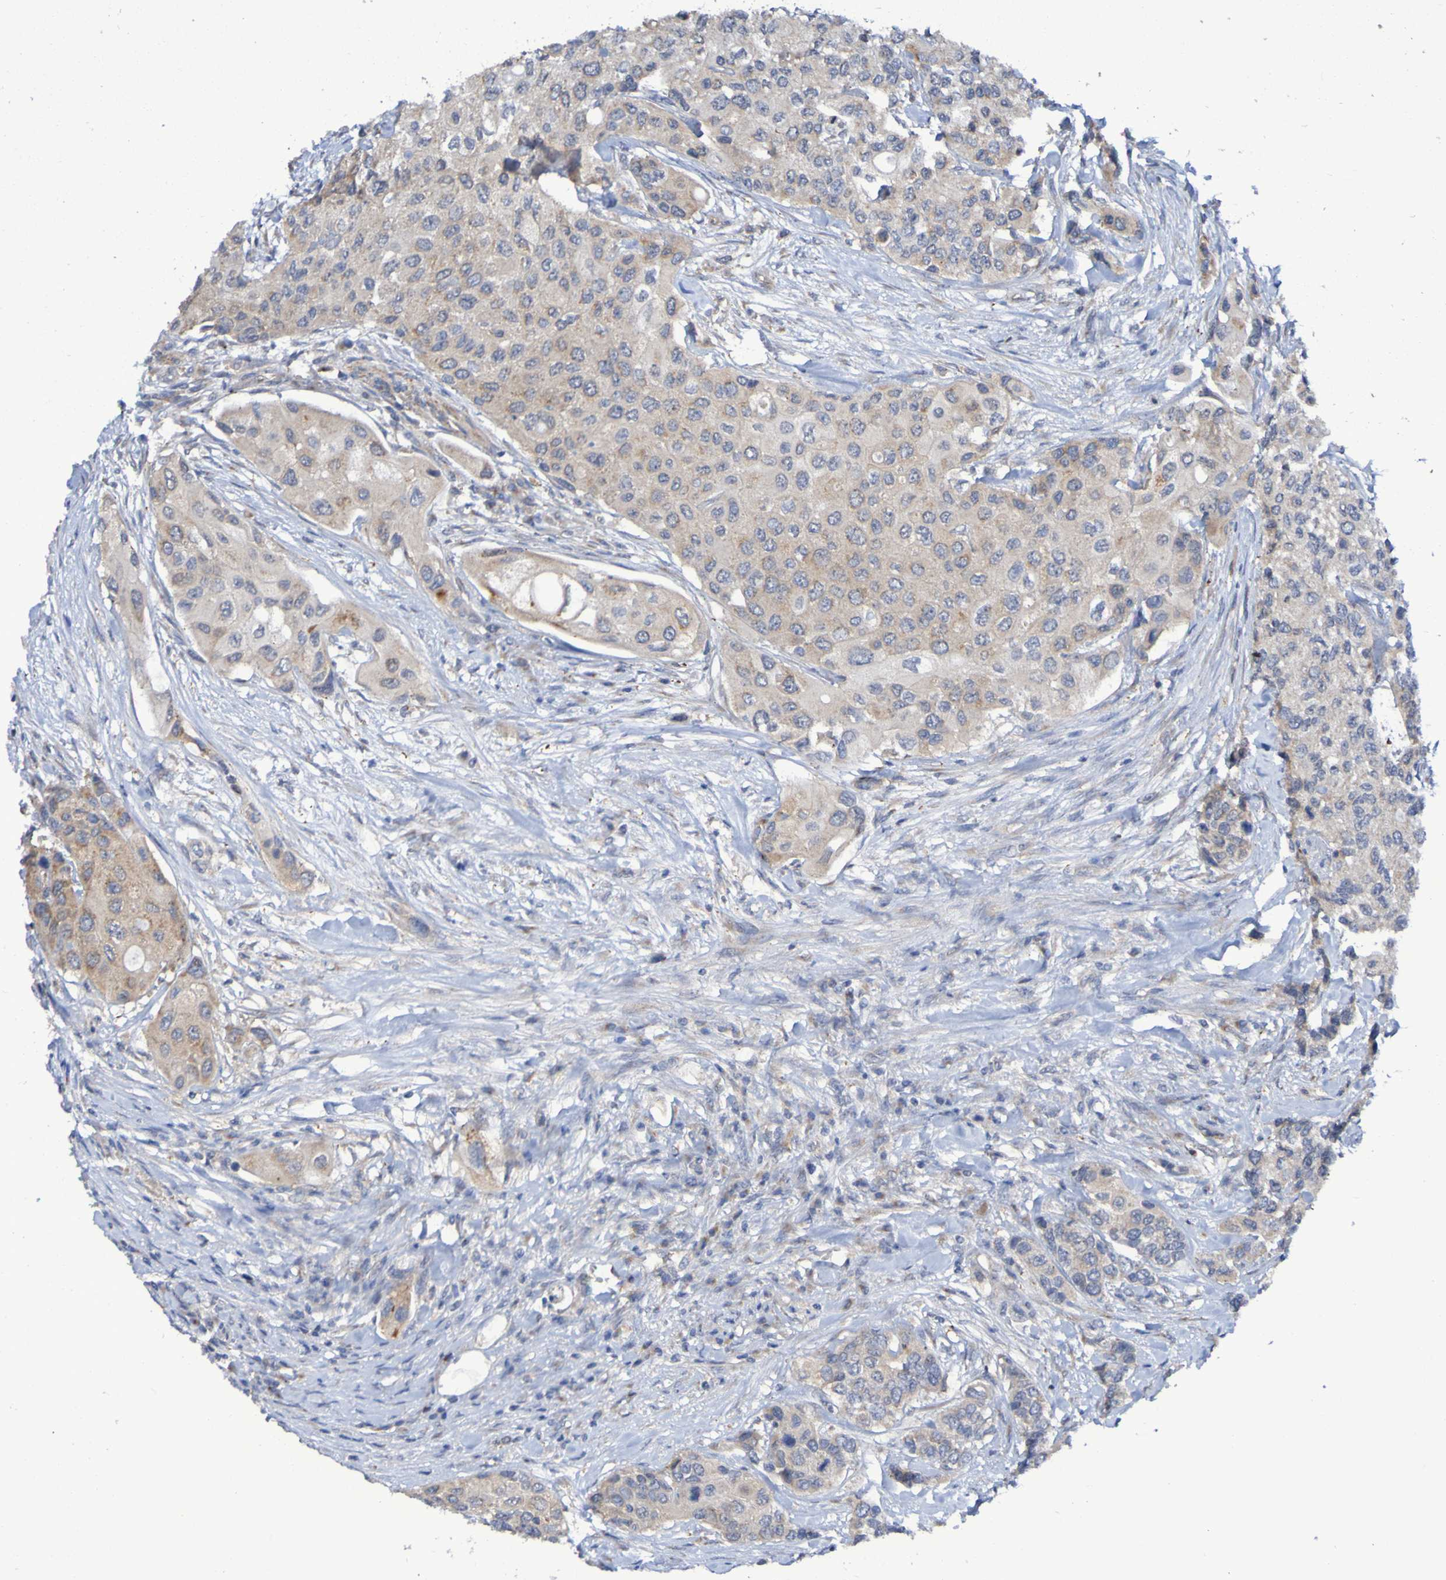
{"staining": {"intensity": "weak", "quantity": ">75%", "location": "cytoplasmic/membranous"}, "tissue": "urothelial cancer", "cell_type": "Tumor cells", "image_type": "cancer", "snomed": [{"axis": "morphology", "description": "Urothelial carcinoma, High grade"}, {"axis": "topography", "description": "Urinary bladder"}], "caption": "There is low levels of weak cytoplasmic/membranous positivity in tumor cells of urothelial cancer, as demonstrated by immunohistochemical staining (brown color).", "gene": "LMBRD2", "patient": {"sex": "female", "age": 56}}